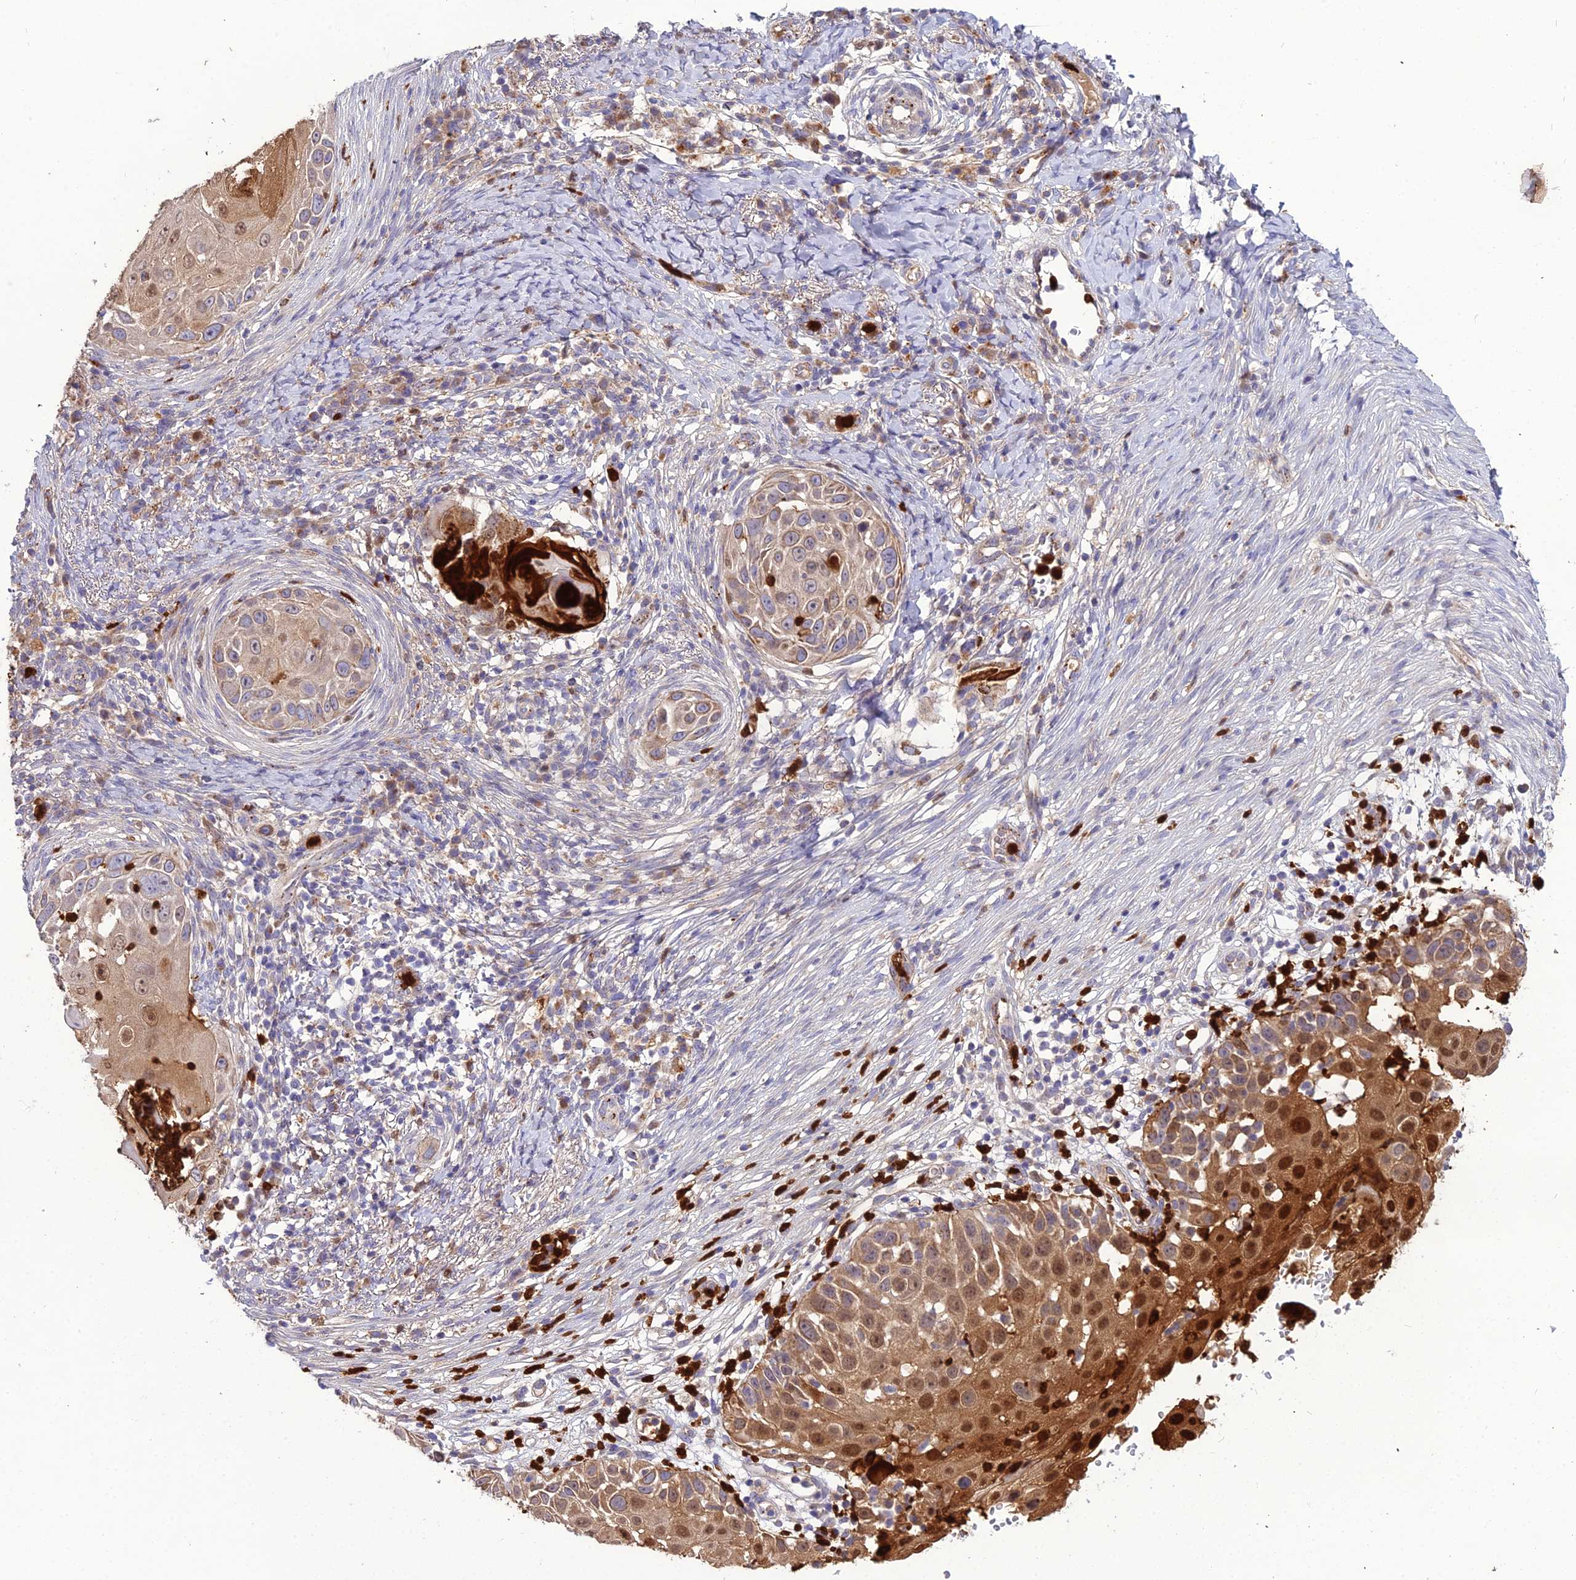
{"staining": {"intensity": "moderate", "quantity": "25%-75%", "location": "cytoplasmic/membranous,nuclear"}, "tissue": "skin cancer", "cell_type": "Tumor cells", "image_type": "cancer", "snomed": [{"axis": "morphology", "description": "Squamous cell carcinoma, NOS"}, {"axis": "topography", "description": "Skin"}], "caption": "Human squamous cell carcinoma (skin) stained for a protein (brown) exhibits moderate cytoplasmic/membranous and nuclear positive positivity in approximately 25%-75% of tumor cells.", "gene": "EID2", "patient": {"sex": "female", "age": 44}}